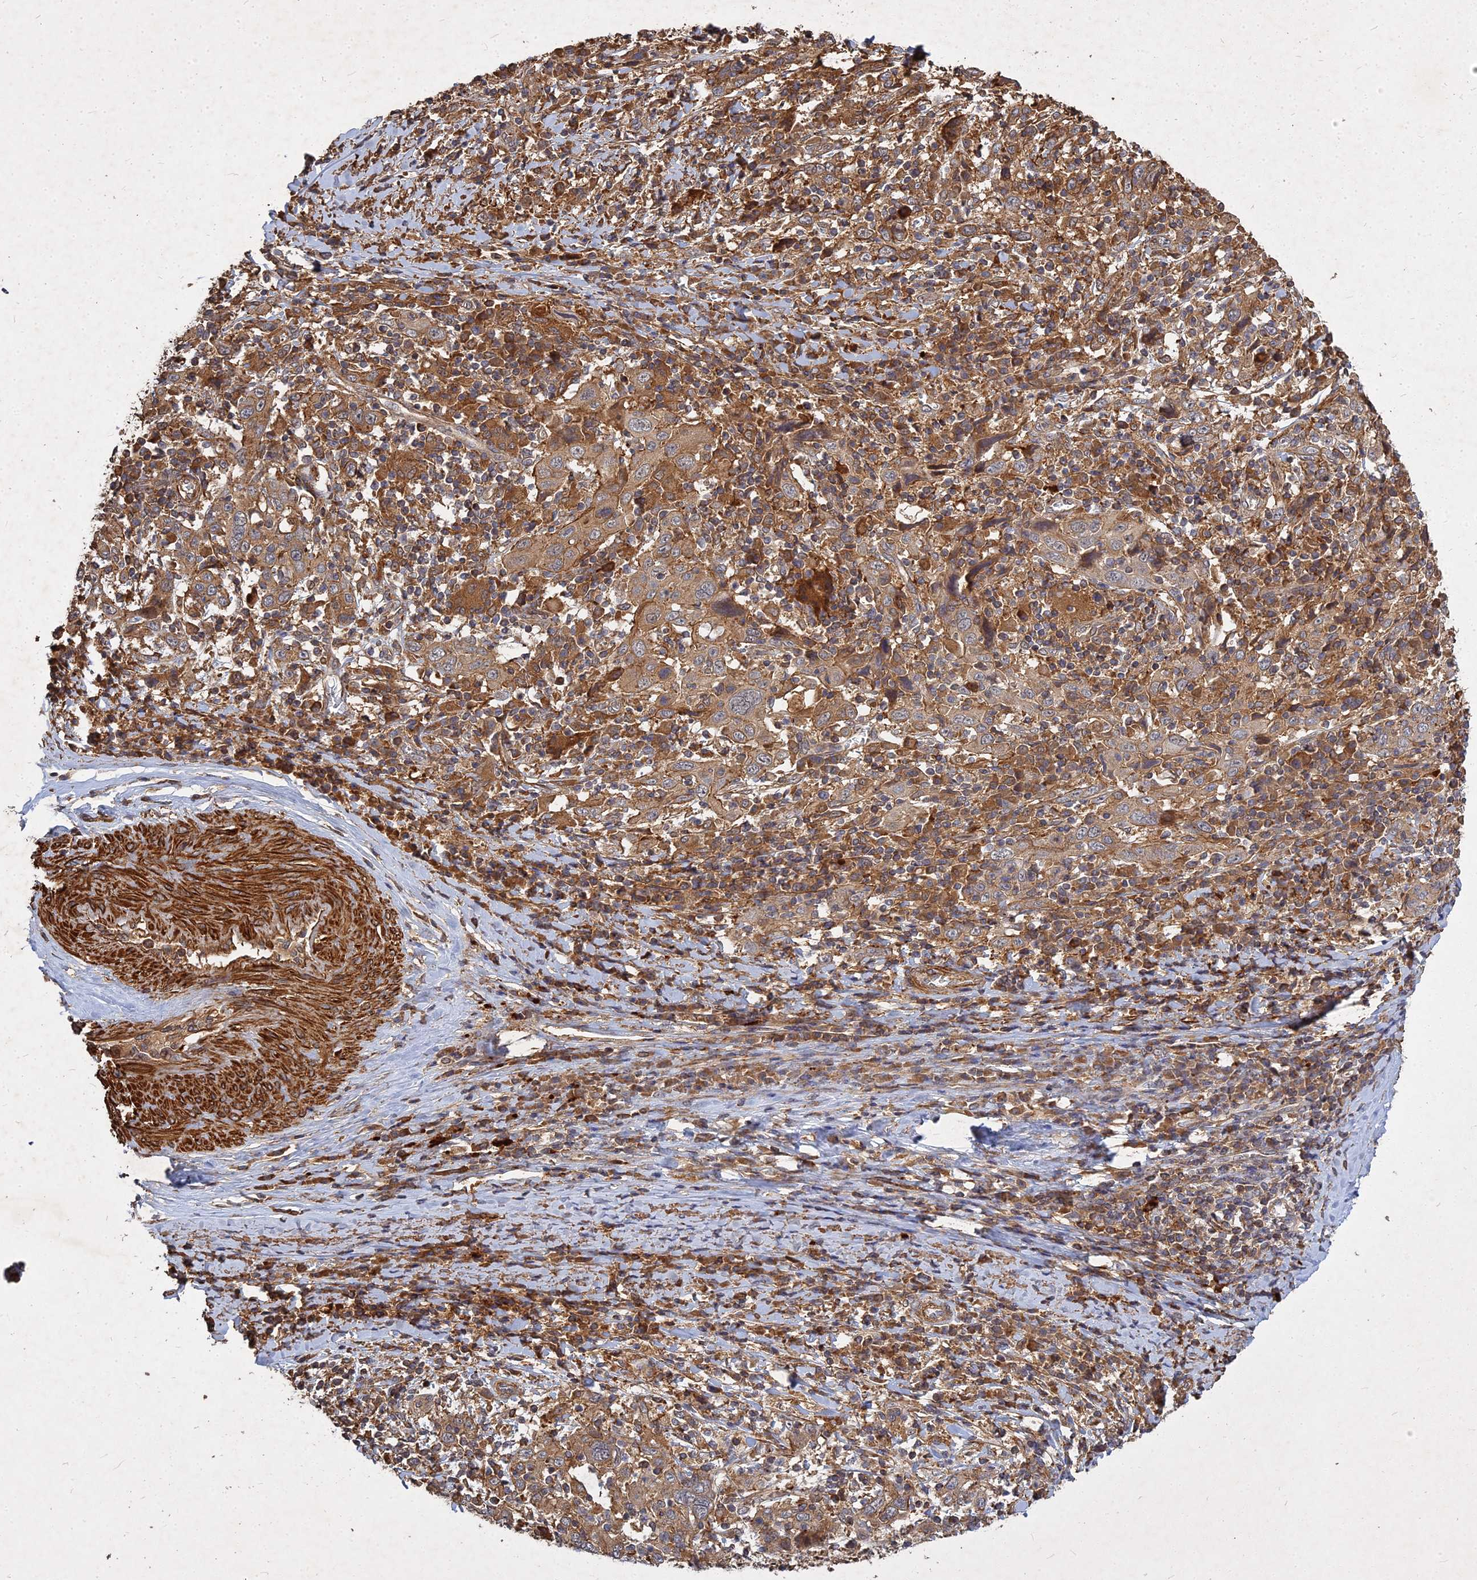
{"staining": {"intensity": "moderate", "quantity": ">75%", "location": "cytoplasmic/membranous"}, "tissue": "cervical cancer", "cell_type": "Tumor cells", "image_type": "cancer", "snomed": [{"axis": "morphology", "description": "Squamous cell carcinoma, NOS"}, {"axis": "topography", "description": "Cervix"}], "caption": "Immunohistochemical staining of human cervical cancer demonstrates medium levels of moderate cytoplasmic/membranous positivity in about >75% of tumor cells.", "gene": "UBE2W", "patient": {"sex": "female", "age": 46}}